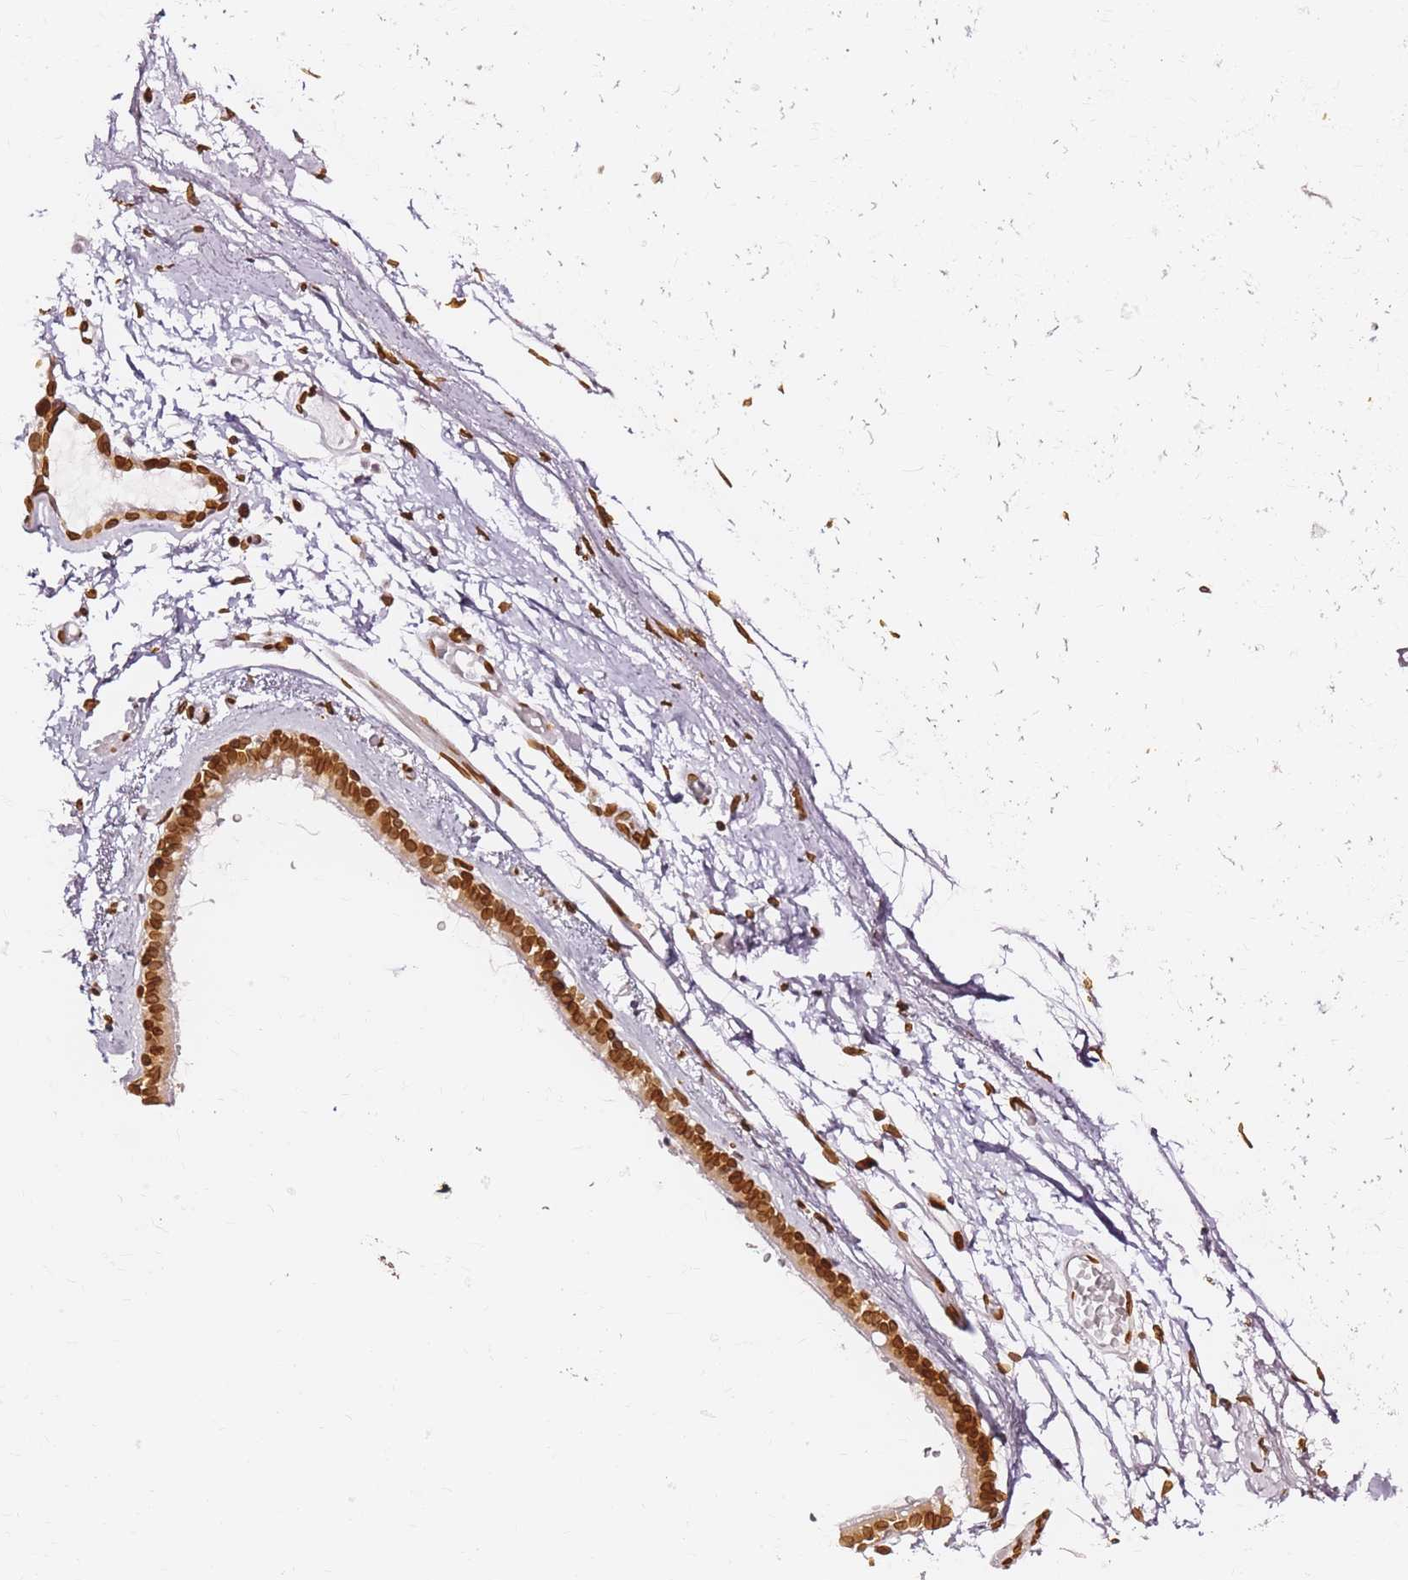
{"staining": {"intensity": "strong", "quantity": ">75%", "location": "nuclear"}, "tissue": "bronchus", "cell_type": "Respiratory epithelial cells", "image_type": "normal", "snomed": [{"axis": "morphology", "description": "Normal tissue, NOS"}, {"axis": "topography", "description": "Cartilage tissue"}], "caption": "IHC of normal bronchus displays high levels of strong nuclear positivity in about >75% of respiratory epithelial cells.", "gene": "C6orf141", "patient": {"sex": "male", "age": 63}}